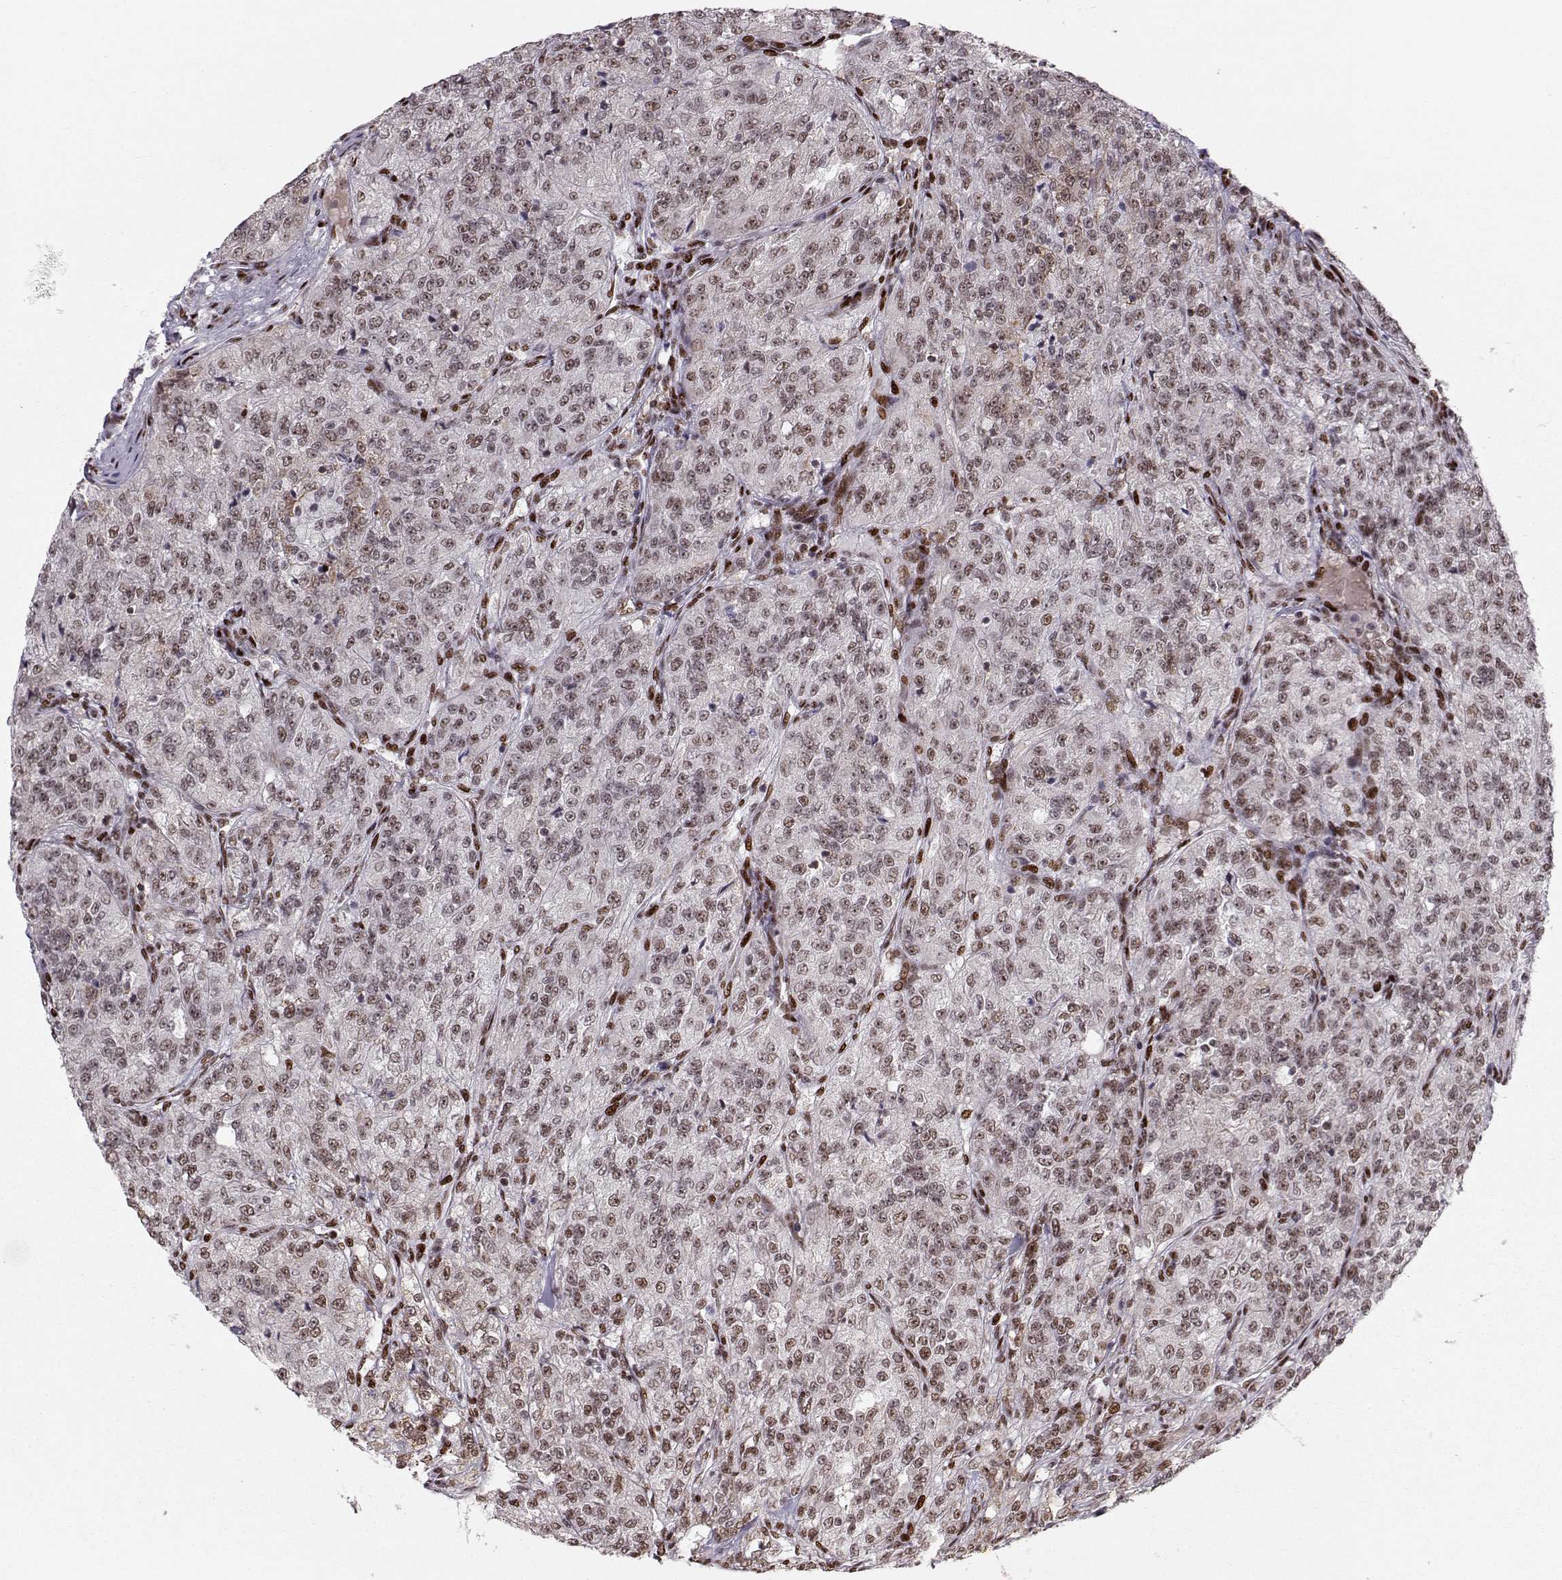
{"staining": {"intensity": "moderate", "quantity": "<25%", "location": "nuclear"}, "tissue": "renal cancer", "cell_type": "Tumor cells", "image_type": "cancer", "snomed": [{"axis": "morphology", "description": "Adenocarcinoma, NOS"}, {"axis": "topography", "description": "Kidney"}], "caption": "Protein expression analysis of renal cancer (adenocarcinoma) demonstrates moderate nuclear expression in approximately <25% of tumor cells.", "gene": "SNAPC2", "patient": {"sex": "female", "age": 63}}